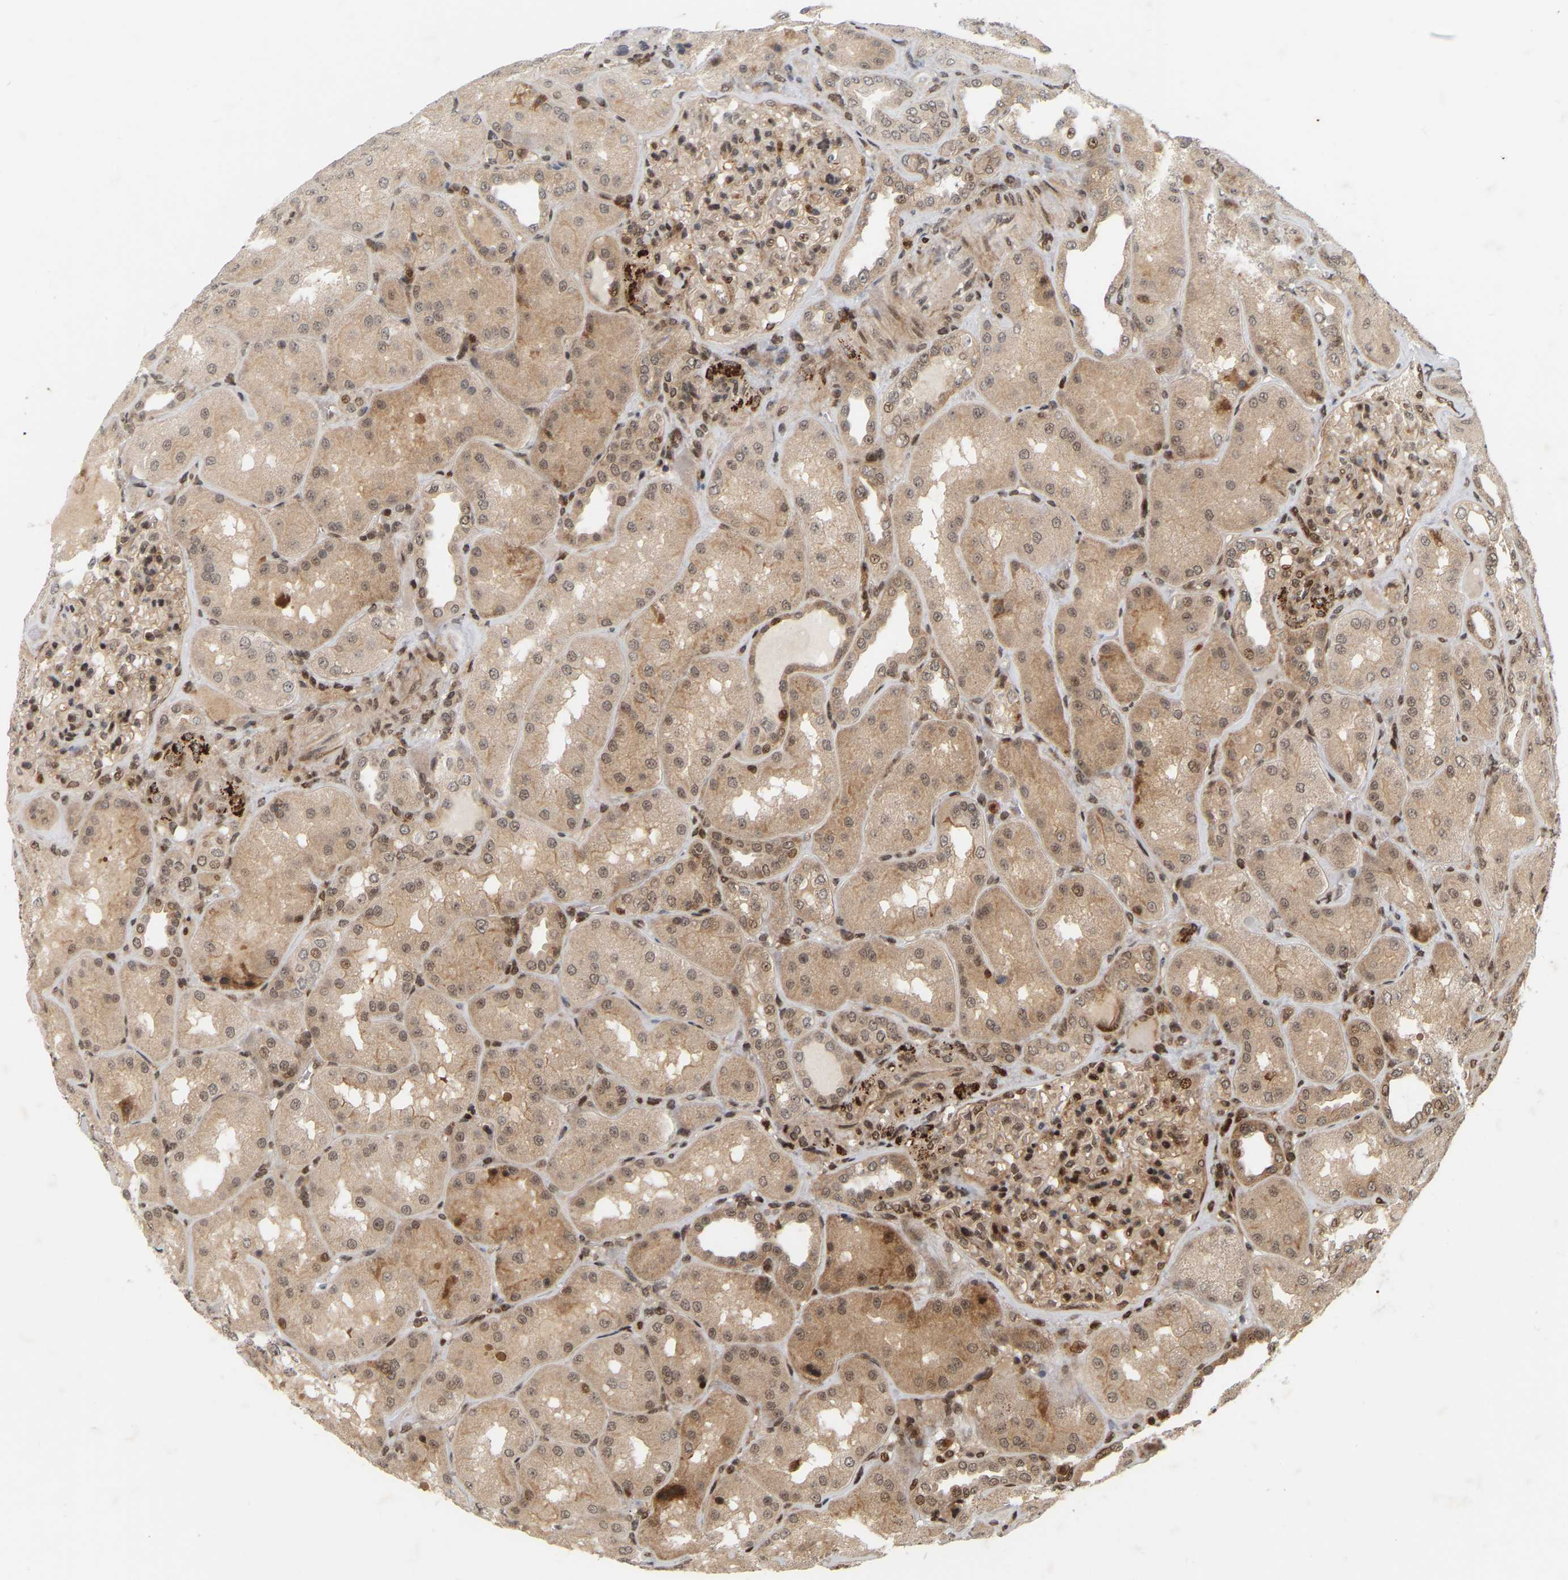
{"staining": {"intensity": "moderate", "quantity": "25%-75%", "location": "cytoplasmic/membranous,nuclear"}, "tissue": "kidney", "cell_type": "Cells in glomeruli", "image_type": "normal", "snomed": [{"axis": "morphology", "description": "Normal tissue, NOS"}, {"axis": "topography", "description": "Kidney"}], "caption": "Immunohistochemical staining of benign kidney demonstrates moderate cytoplasmic/membranous,nuclear protein staining in approximately 25%-75% of cells in glomeruli. The staining is performed using DAB brown chromogen to label protein expression. The nuclei are counter-stained blue using hematoxylin.", "gene": "NFE2L2", "patient": {"sex": "female", "age": 56}}